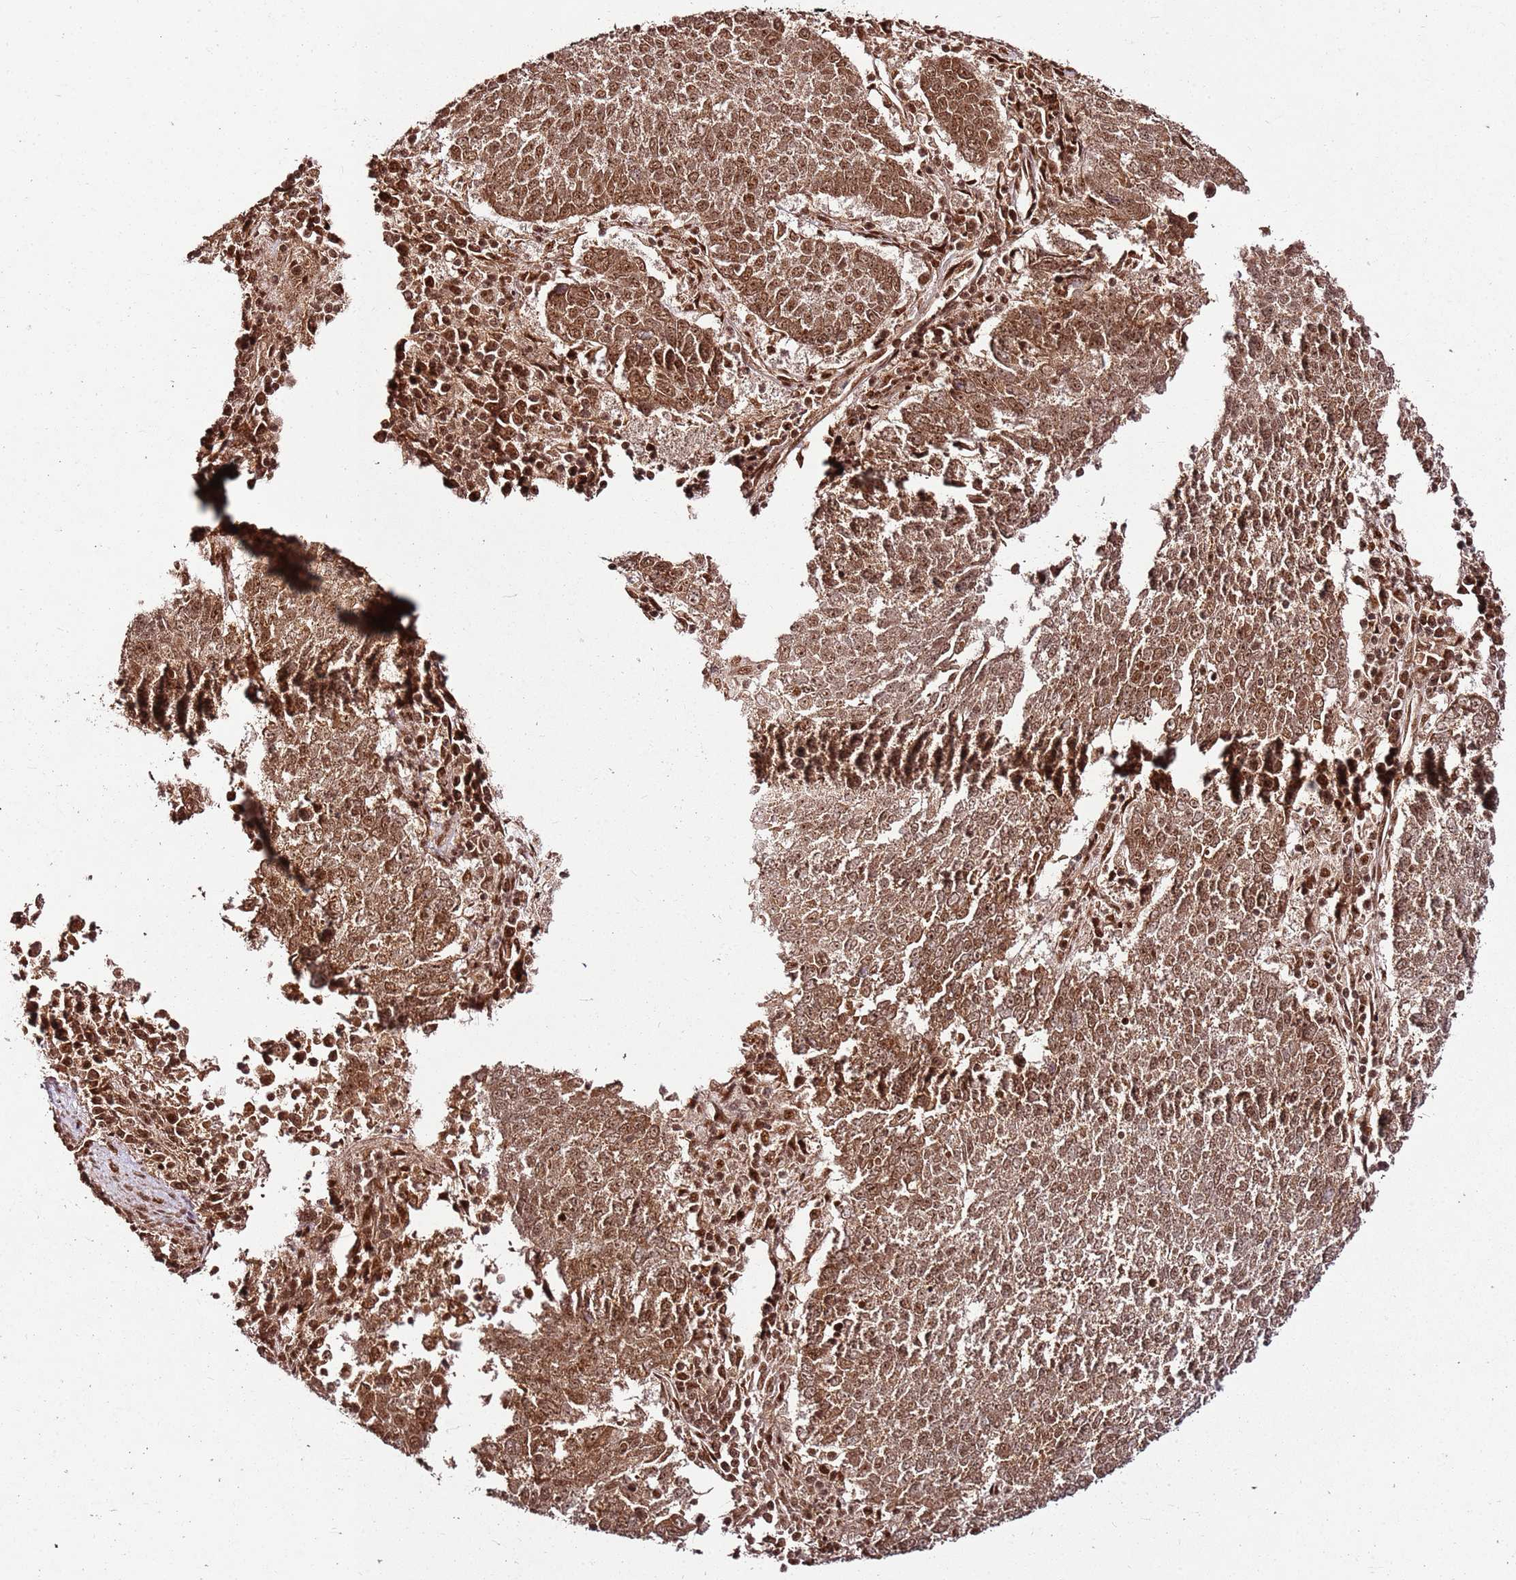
{"staining": {"intensity": "moderate", "quantity": ">75%", "location": "cytoplasmic/membranous,nuclear"}, "tissue": "lung cancer", "cell_type": "Tumor cells", "image_type": "cancer", "snomed": [{"axis": "morphology", "description": "Squamous cell carcinoma, NOS"}, {"axis": "topography", "description": "Lung"}], "caption": "Lung cancer stained with a protein marker displays moderate staining in tumor cells.", "gene": "XRN2", "patient": {"sex": "male", "age": 73}}